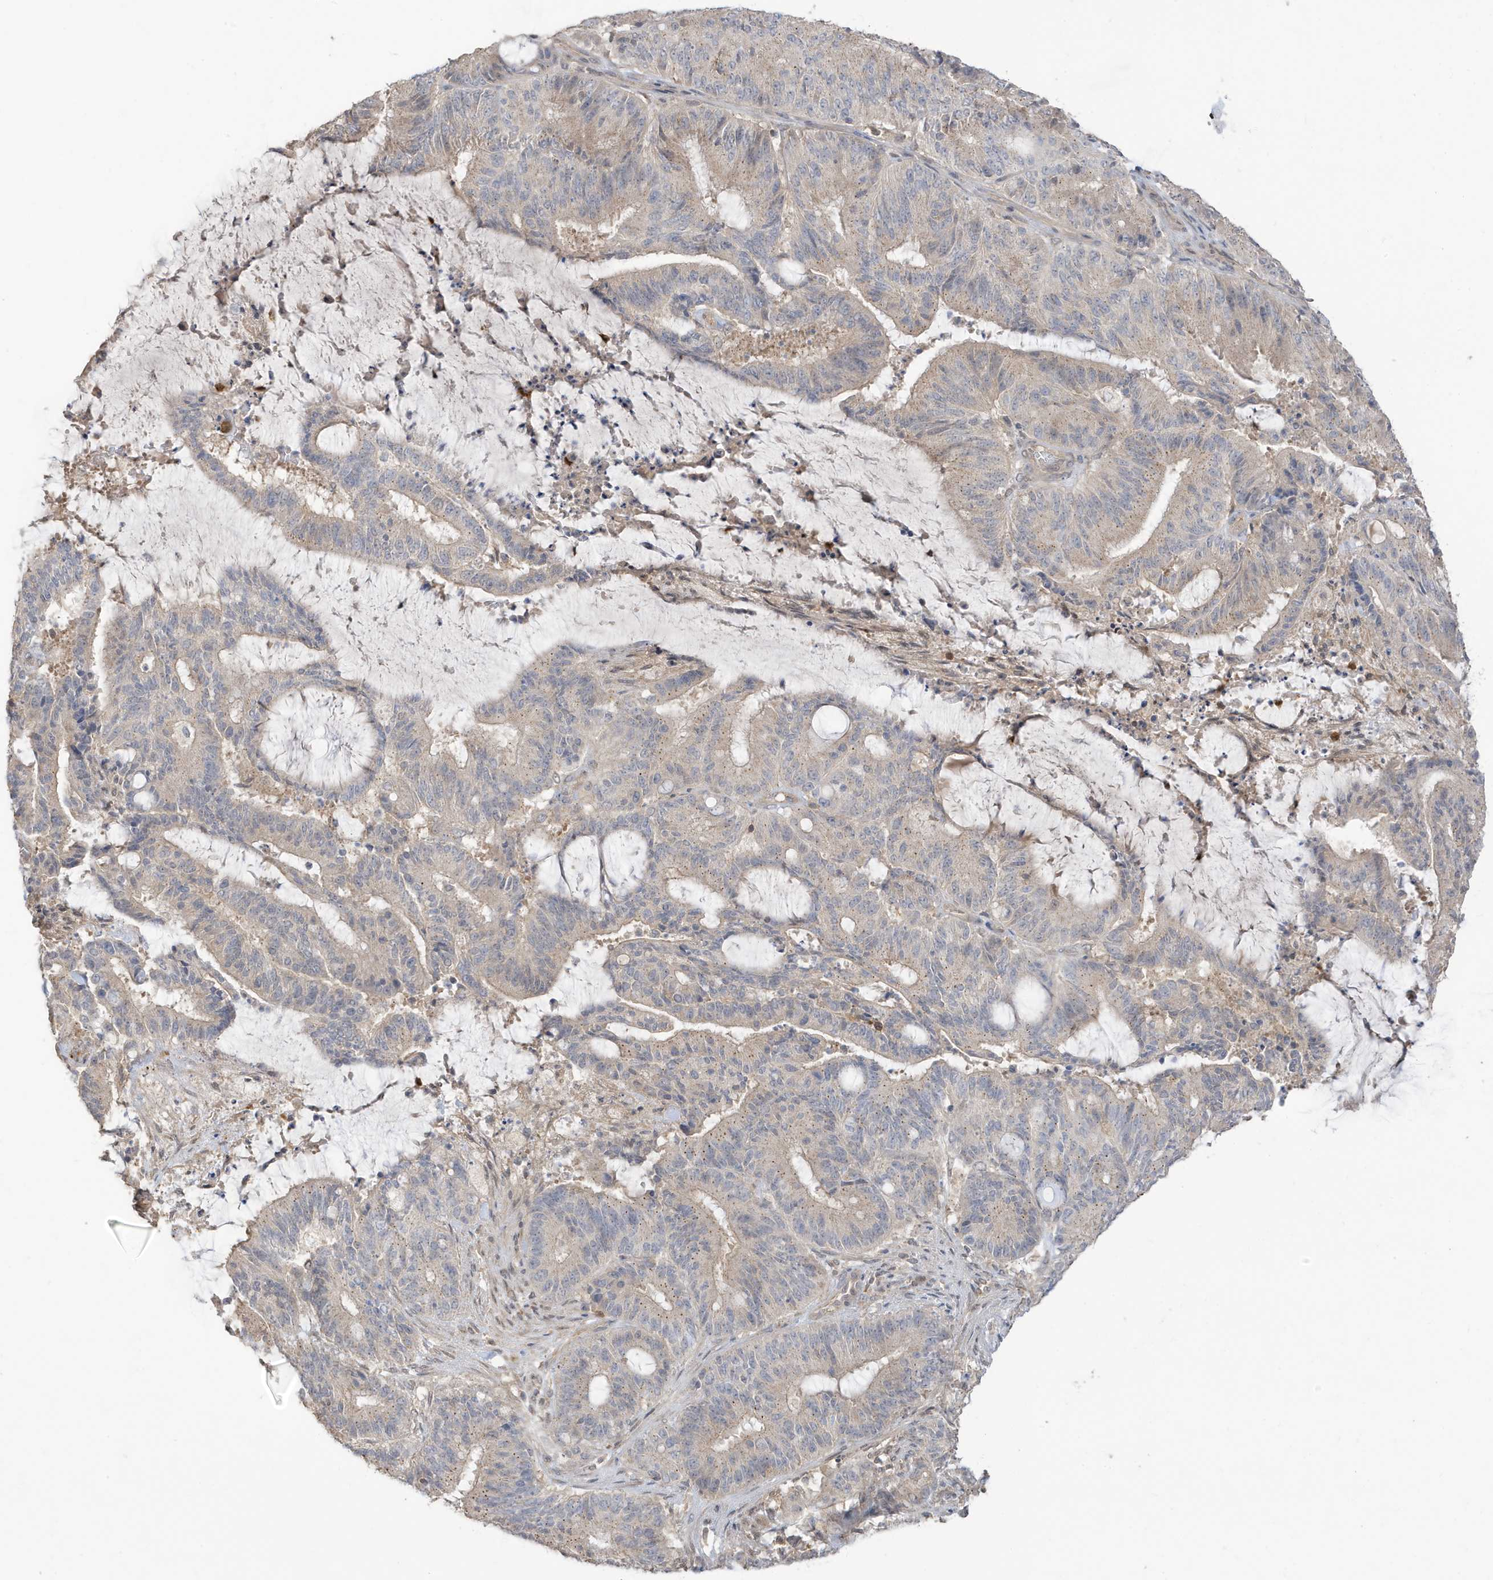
{"staining": {"intensity": "negative", "quantity": "none", "location": "none"}, "tissue": "liver cancer", "cell_type": "Tumor cells", "image_type": "cancer", "snomed": [{"axis": "morphology", "description": "Normal tissue, NOS"}, {"axis": "morphology", "description": "Cholangiocarcinoma"}, {"axis": "topography", "description": "Liver"}, {"axis": "topography", "description": "Peripheral nerve tissue"}], "caption": "Liver cancer stained for a protein using immunohistochemistry exhibits no expression tumor cells.", "gene": "TAB3", "patient": {"sex": "female", "age": 73}}